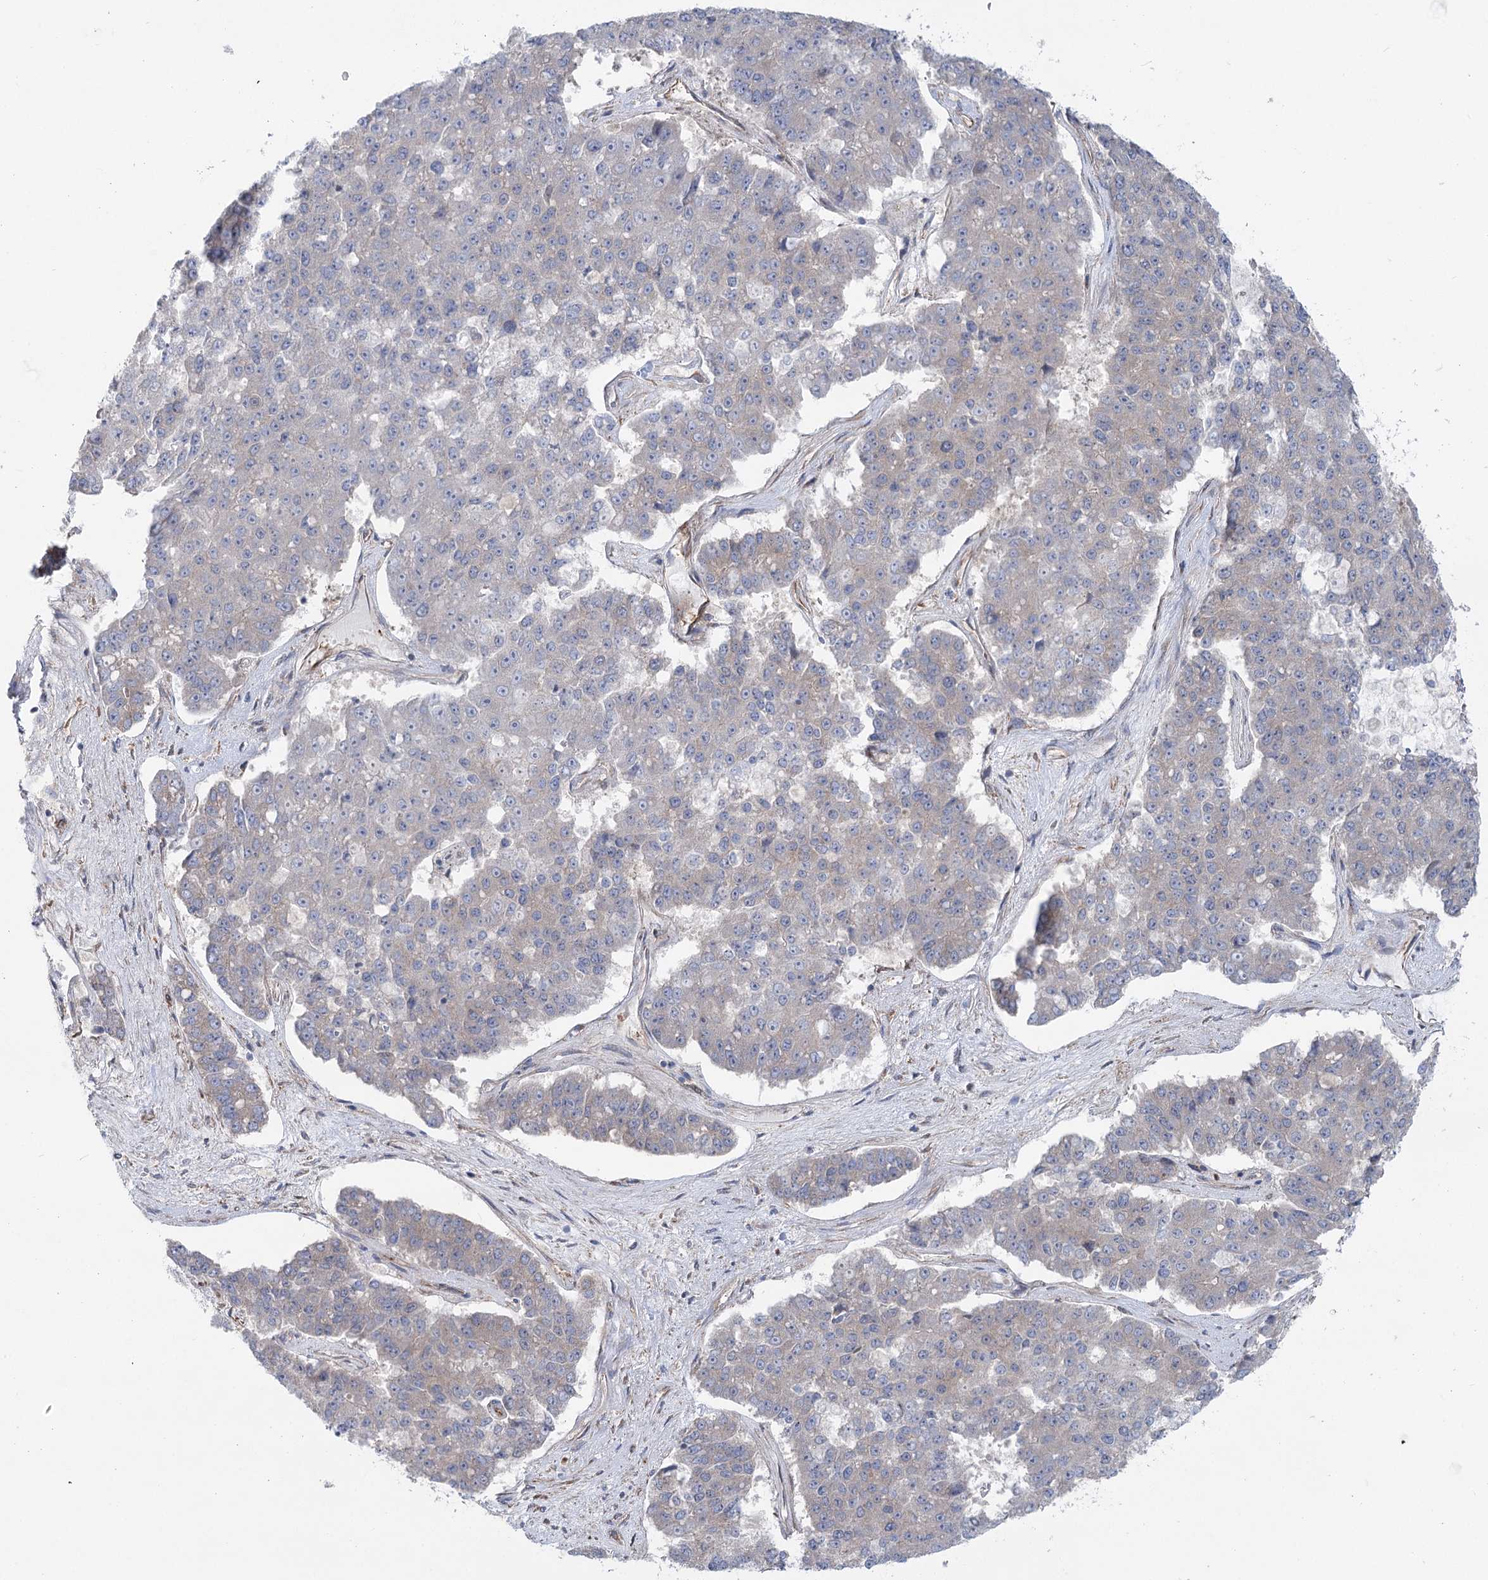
{"staining": {"intensity": "weak", "quantity": "<25%", "location": "cytoplasmic/membranous"}, "tissue": "pancreatic cancer", "cell_type": "Tumor cells", "image_type": "cancer", "snomed": [{"axis": "morphology", "description": "Adenocarcinoma, NOS"}, {"axis": "topography", "description": "Pancreas"}], "caption": "Tumor cells show no significant expression in pancreatic cancer.", "gene": "SCN11A", "patient": {"sex": "male", "age": 50}}